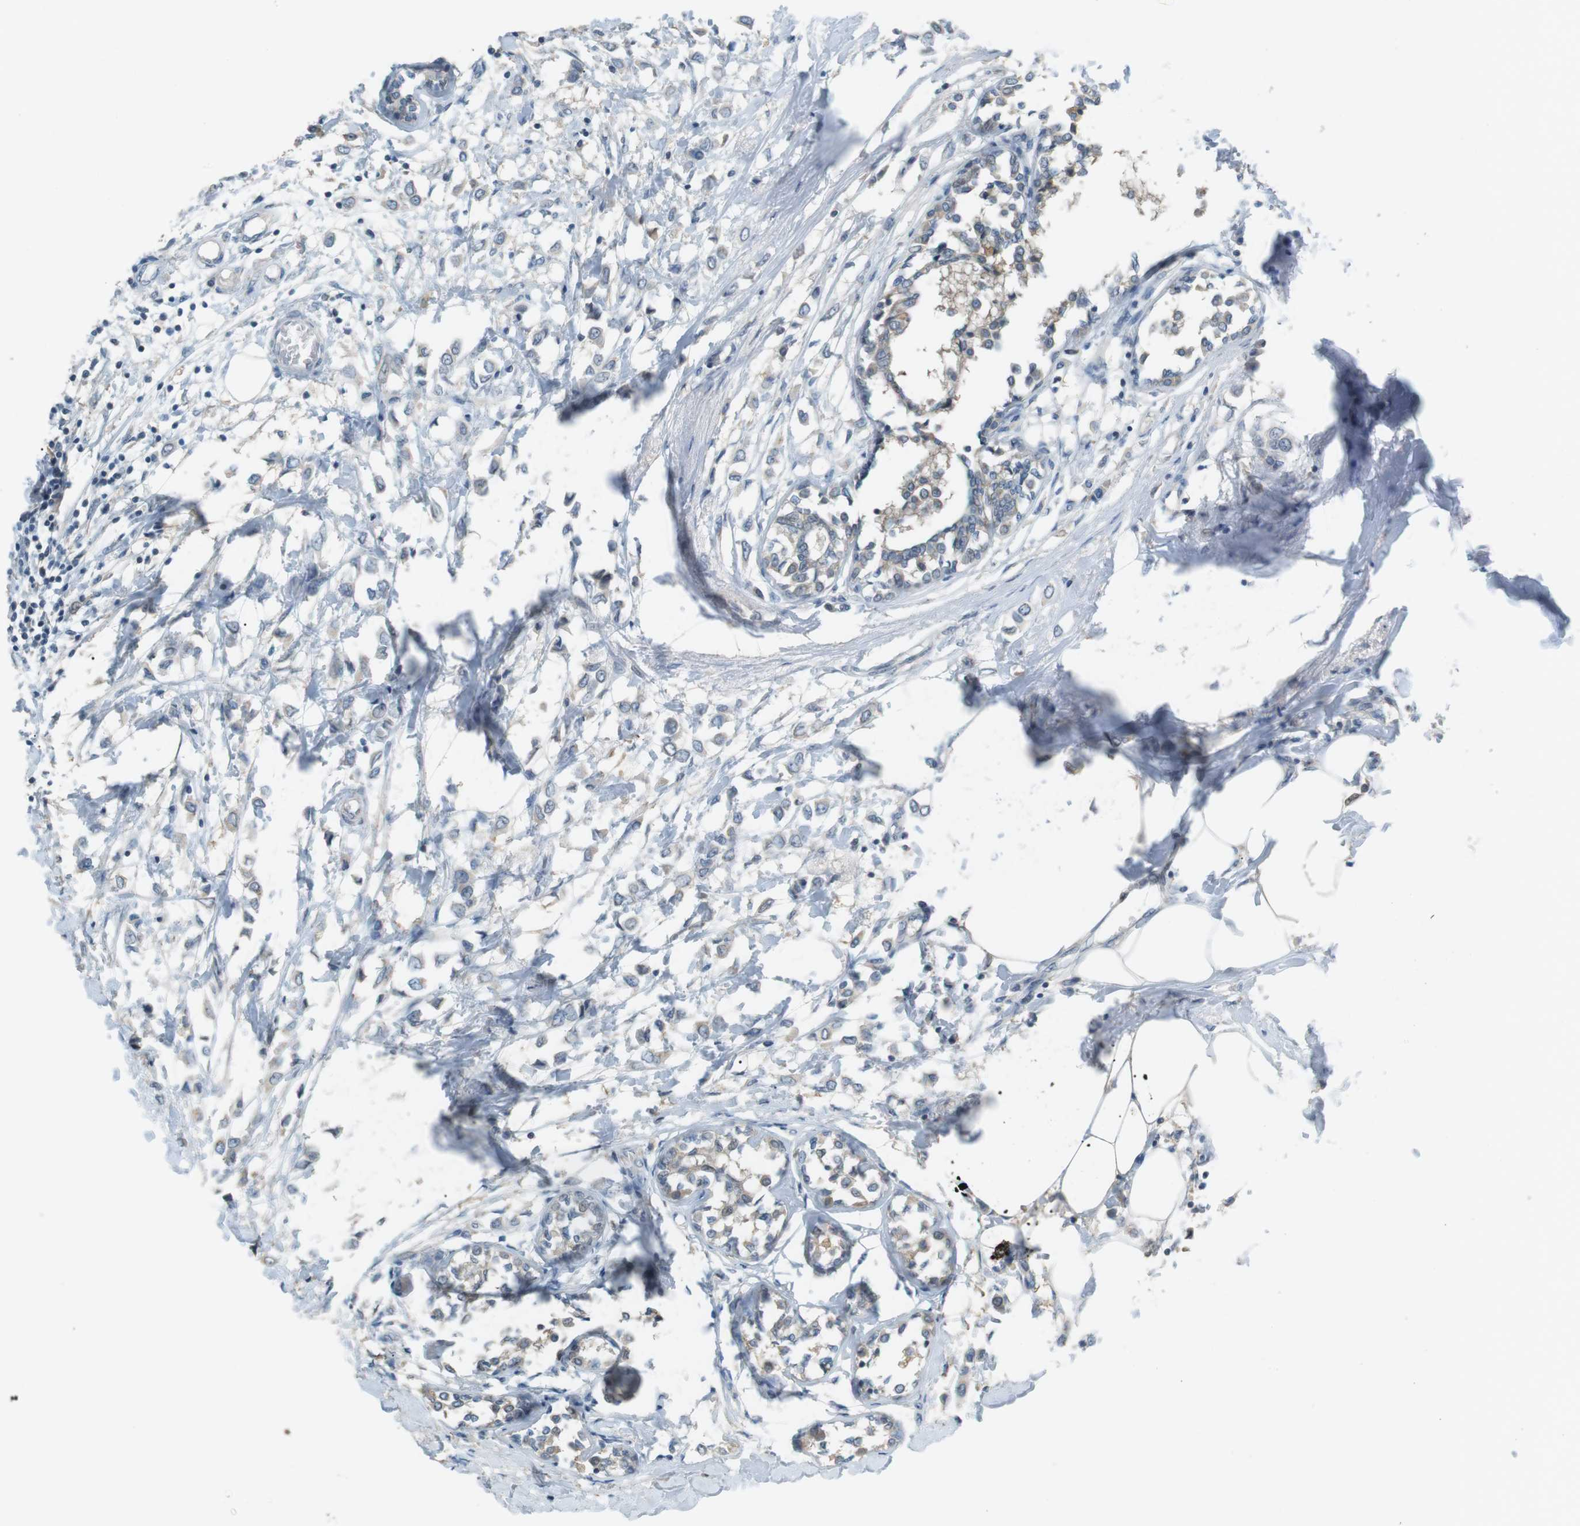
{"staining": {"intensity": "weak", "quantity": "<25%", "location": "cytoplasmic/membranous"}, "tissue": "breast cancer", "cell_type": "Tumor cells", "image_type": "cancer", "snomed": [{"axis": "morphology", "description": "Lobular carcinoma"}, {"axis": "topography", "description": "Breast"}], "caption": "Tumor cells are negative for brown protein staining in lobular carcinoma (breast). (DAB (3,3'-diaminobenzidine) IHC visualized using brightfield microscopy, high magnification).", "gene": "RTN3", "patient": {"sex": "female", "age": 51}}